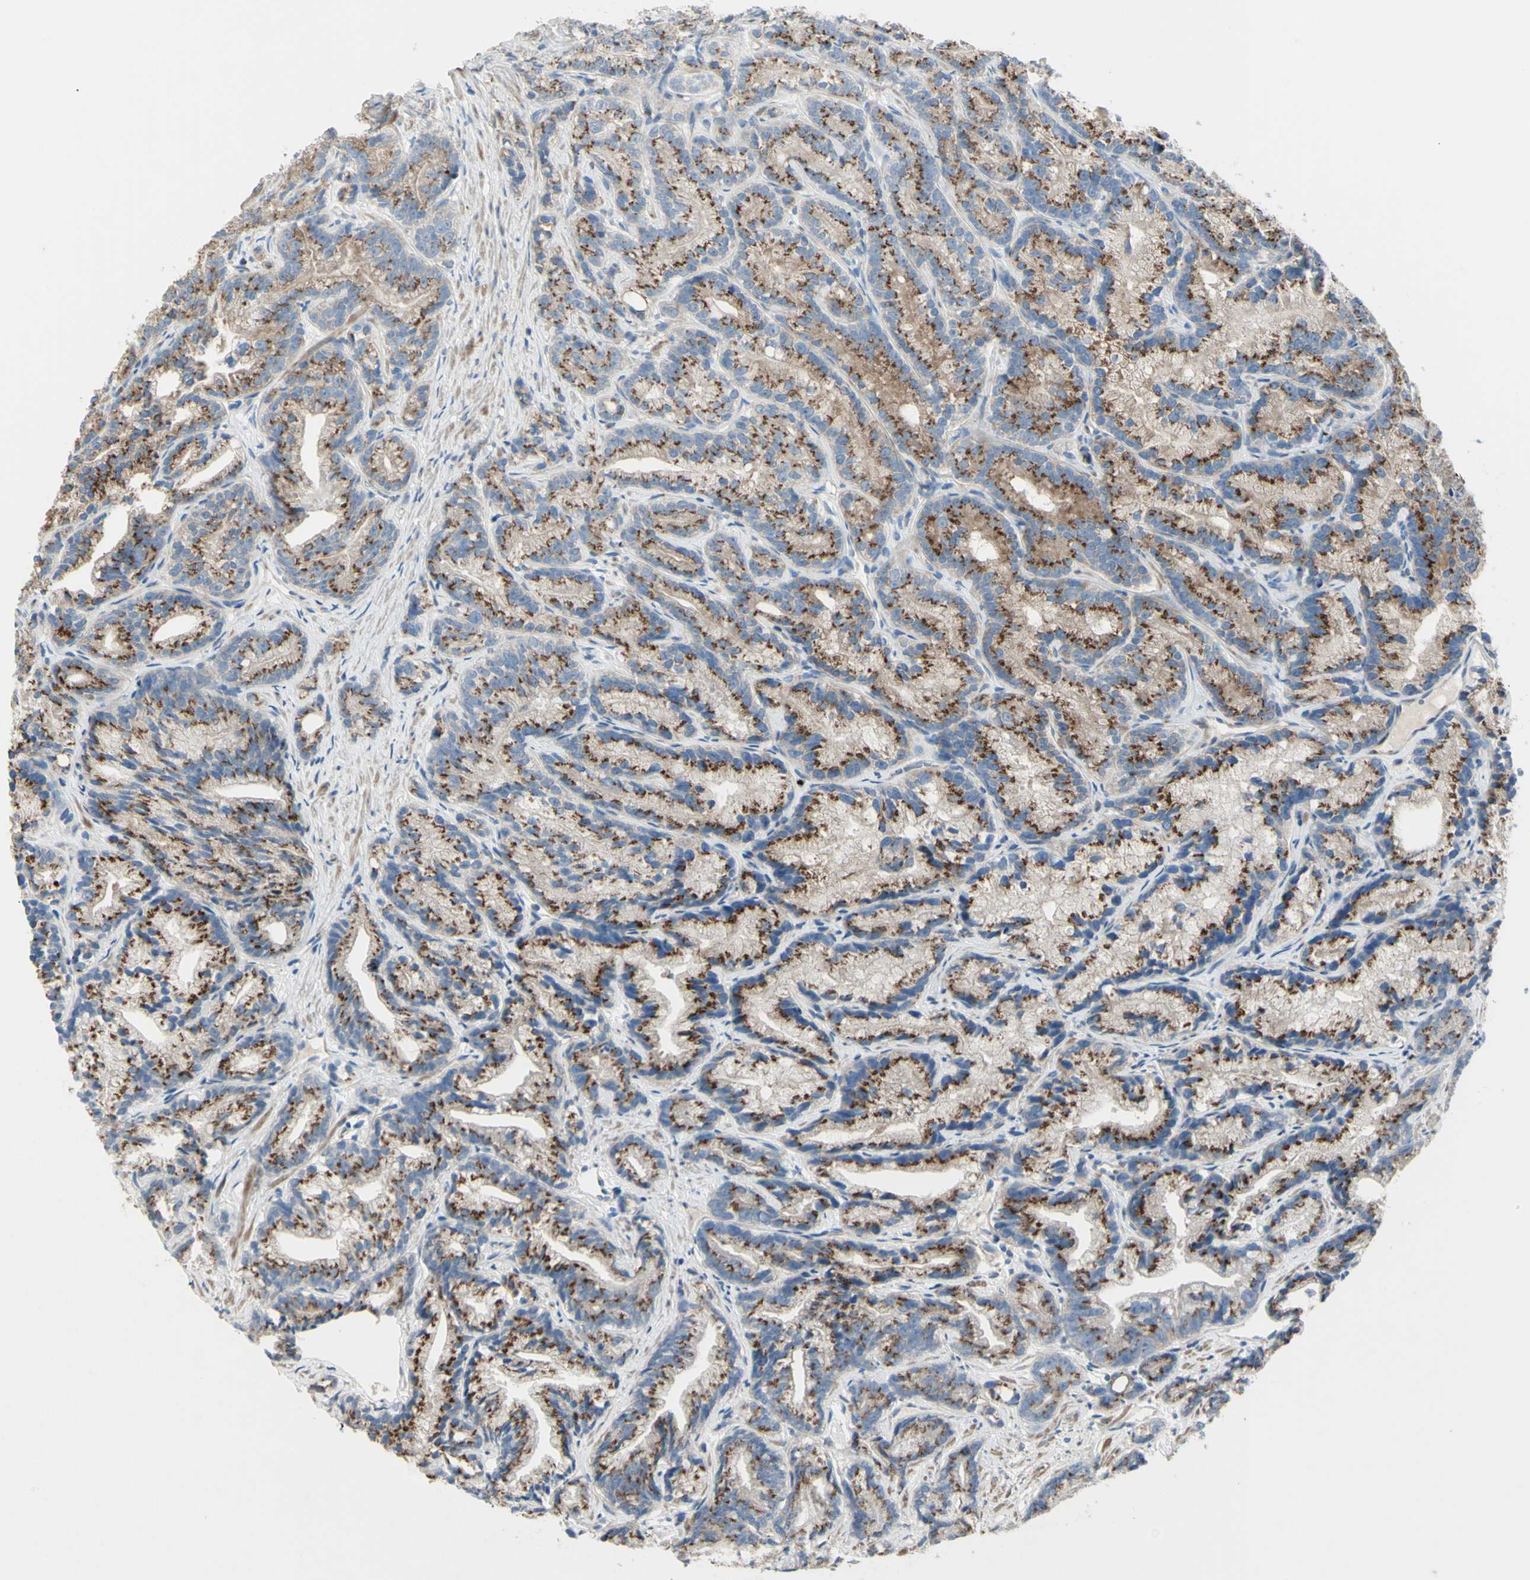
{"staining": {"intensity": "moderate", "quantity": ">75%", "location": "cytoplasmic/membranous"}, "tissue": "prostate cancer", "cell_type": "Tumor cells", "image_type": "cancer", "snomed": [{"axis": "morphology", "description": "Adenocarcinoma, Low grade"}, {"axis": "topography", "description": "Prostate"}], "caption": "The micrograph demonstrates staining of prostate low-grade adenocarcinoma, revealing moderate cytoplasmic/membranous protein expression (brown color) within tumor cells. The staining was performed using DAB to visualize the protein expression in brown, while the nuclei were stained in blue with hematoxylin (Magnification: 20x).", "gene": "B4GALT3", "patient": {"sex": "male", "age": 89}}